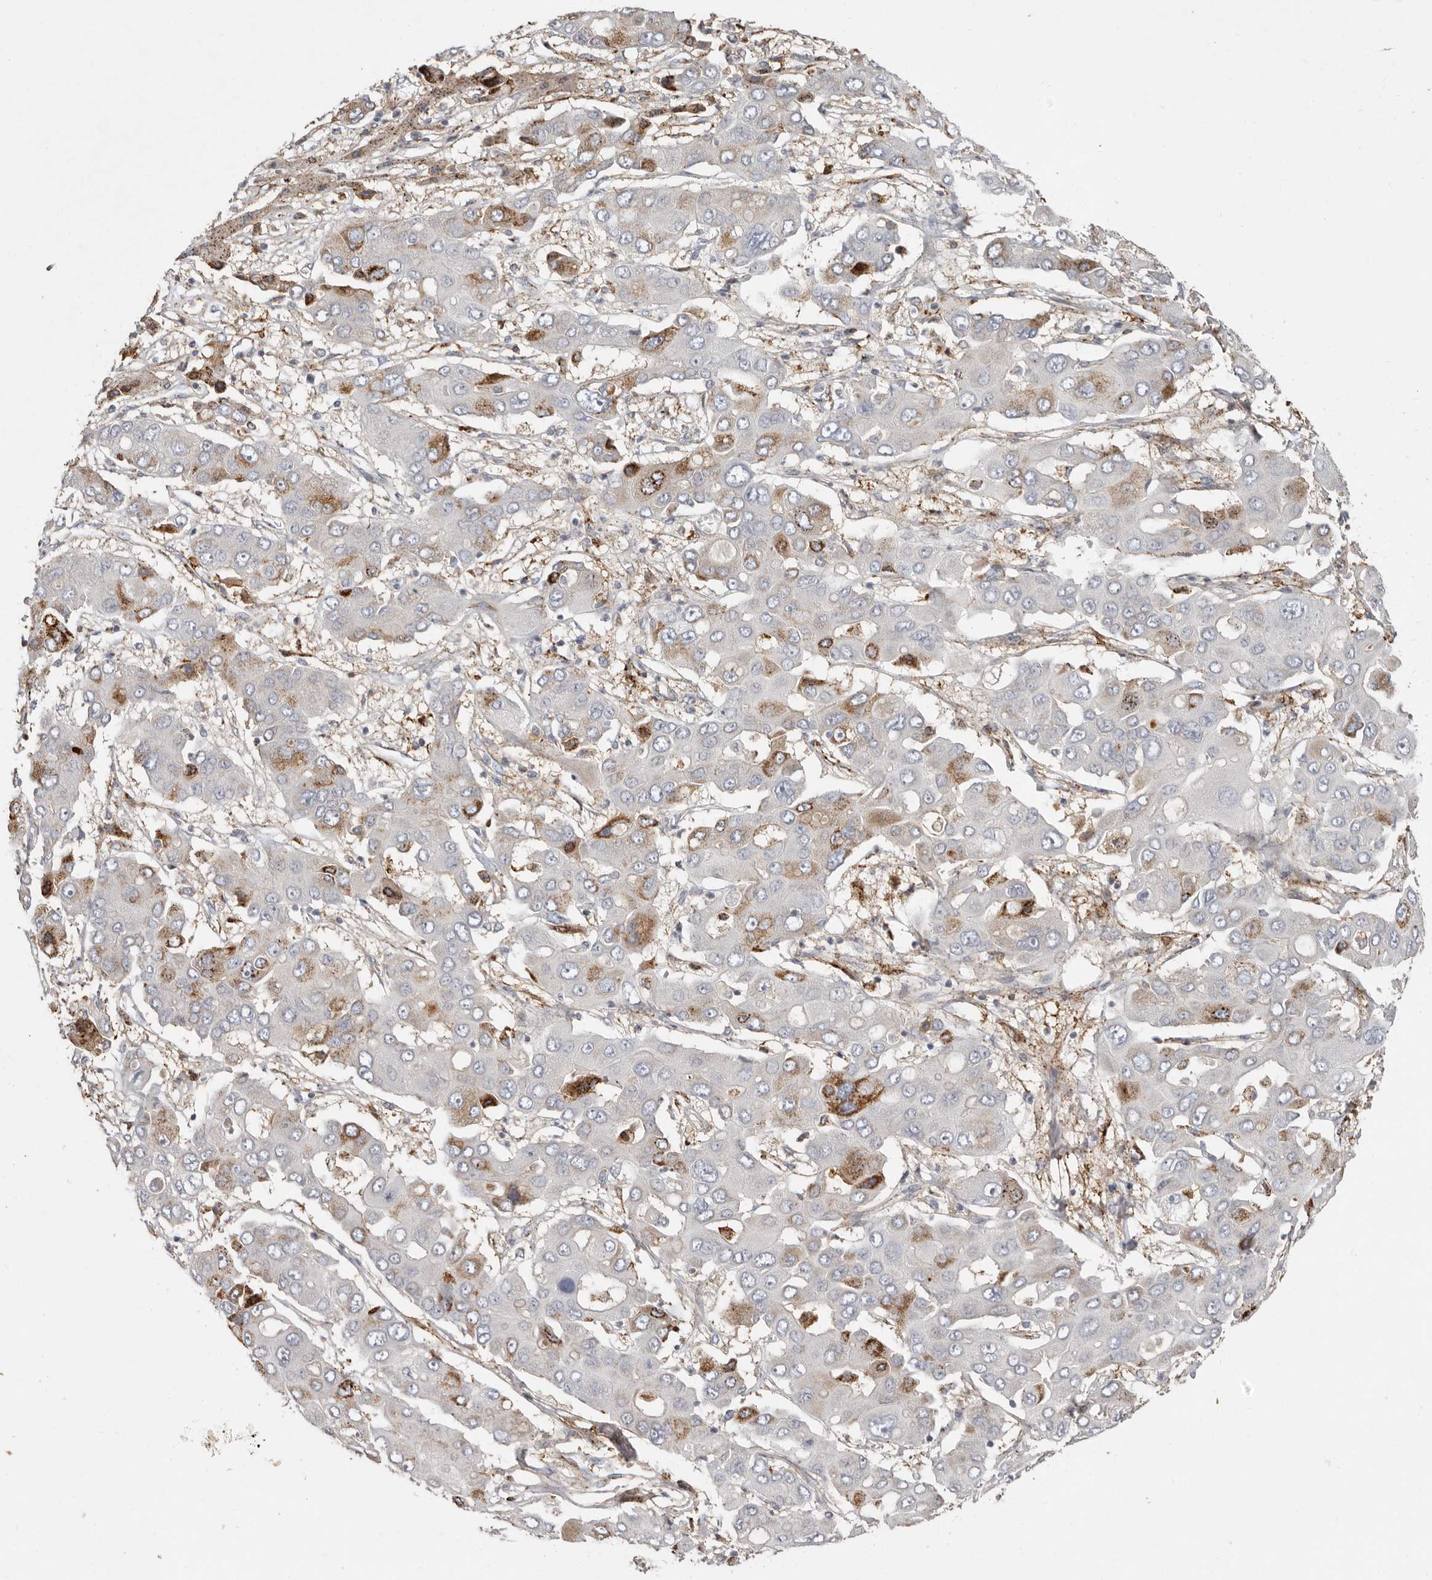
{"staining": {"intensity": "moderate", "quantity": "<25%", "location": "cytoplasmic/membranous"}, "tissue": "liver cancer", "cell_type": "Tumor cells", "image_type": "cancer", "snomed": [{"axis": "morphology", "description": "Cholangiocarcinoma"}, {"axis": "topography", "description": "Liver"}], "caption": "Immunohistochemical staining of cholangiocarcinoma (liver) demonstrates low levels of moderate cytoplasmic/membranous positivity in about <25% of tumor cells.", "gene": "KIF26B", "patient": {"sex": "male", "age": 67}}